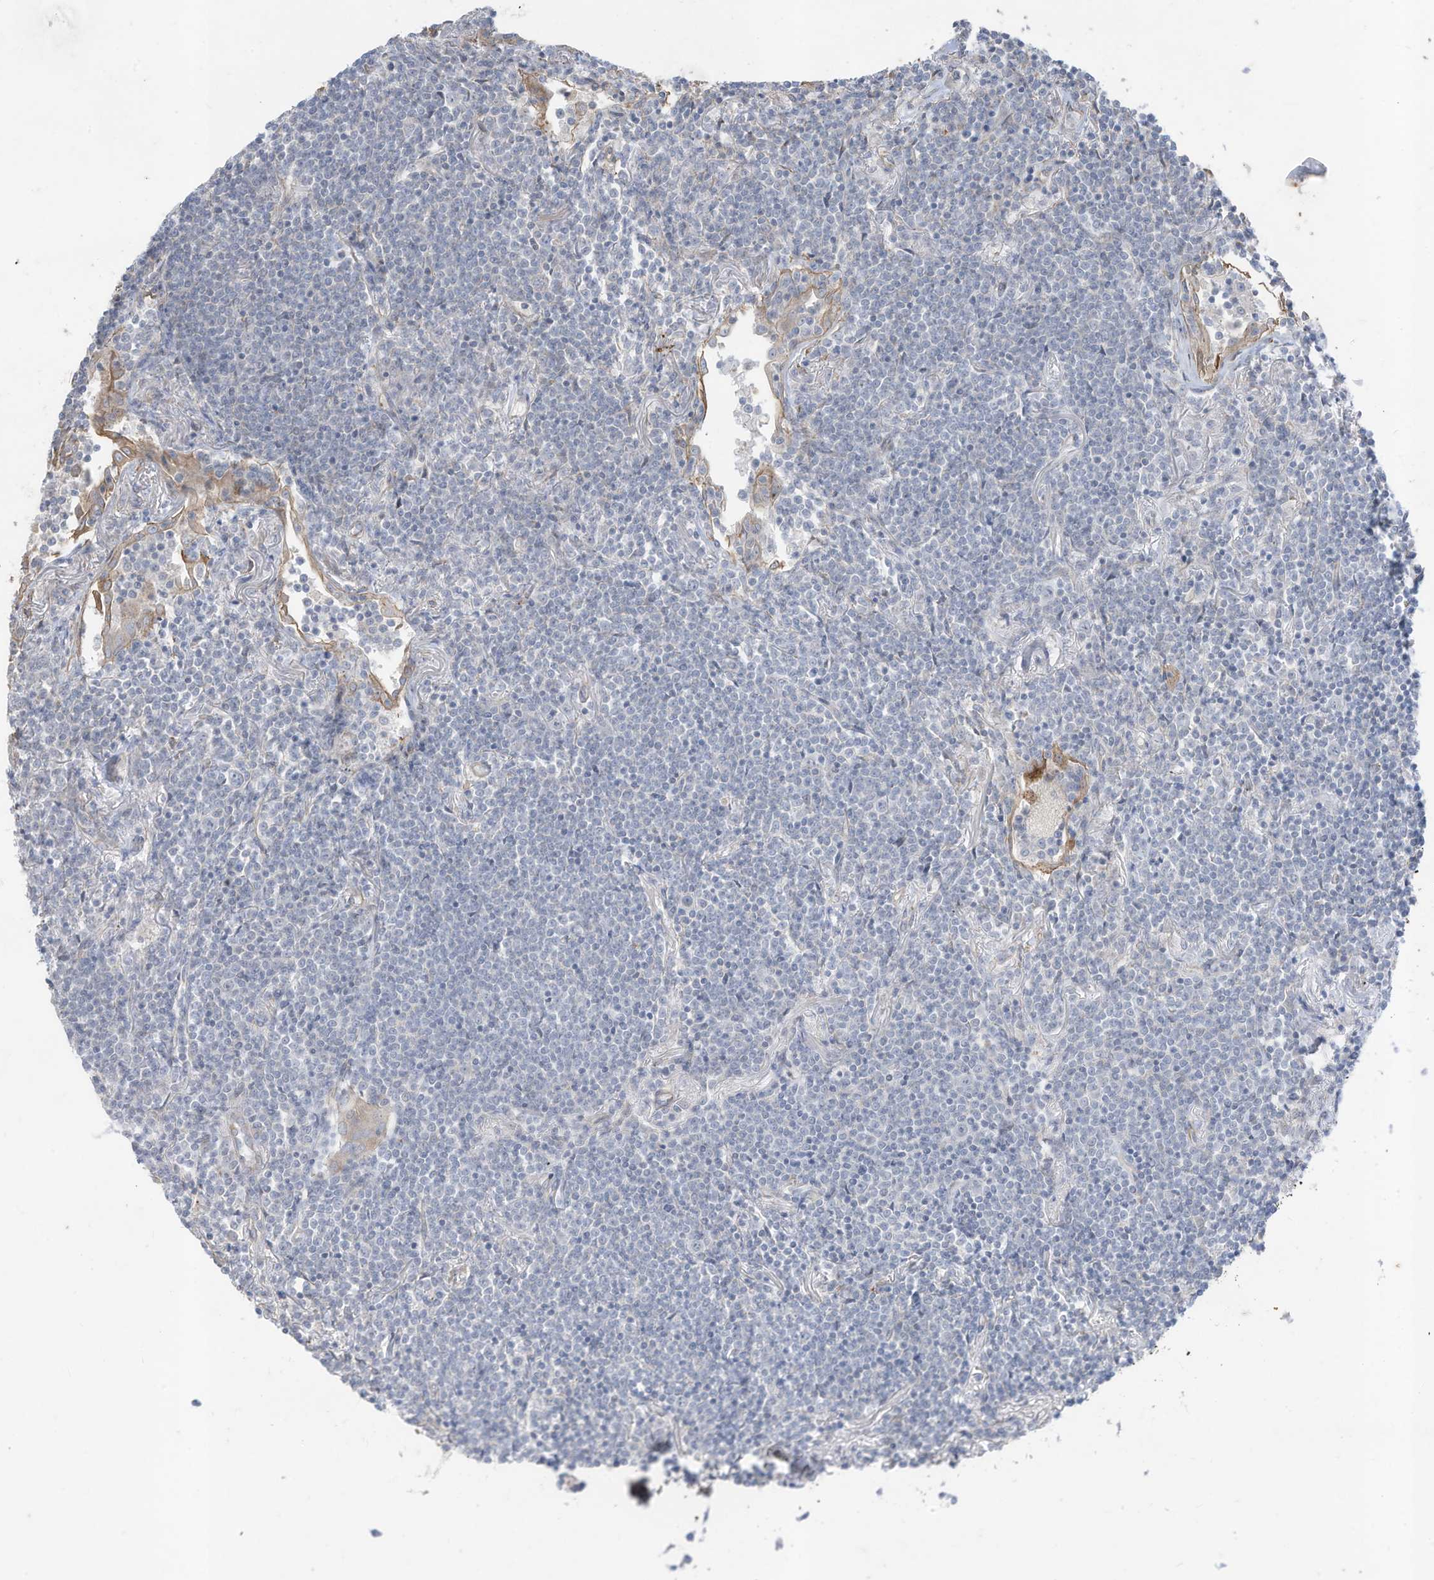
{"staining": {"intensity": "negative", "quantity": "none", "location": "none"}, "tissue": "lymphoma", "cell_type": "Tumor cells", "image_type": "cancer", "snomed": [{"axis": "morphology", "description": "Malignant lymphoma, non-Hodgkin's type, Low grade"}, {"axis": "topography", "description": "Lung"}], "caption": "This is an immunohistochemistry image of human low-grade malignant lymphoma, non-Hodgkin's type. There is no expression in tumor cells.", "gene": "SLC17A7", "patient": {"sex": "female", "age": 71}}